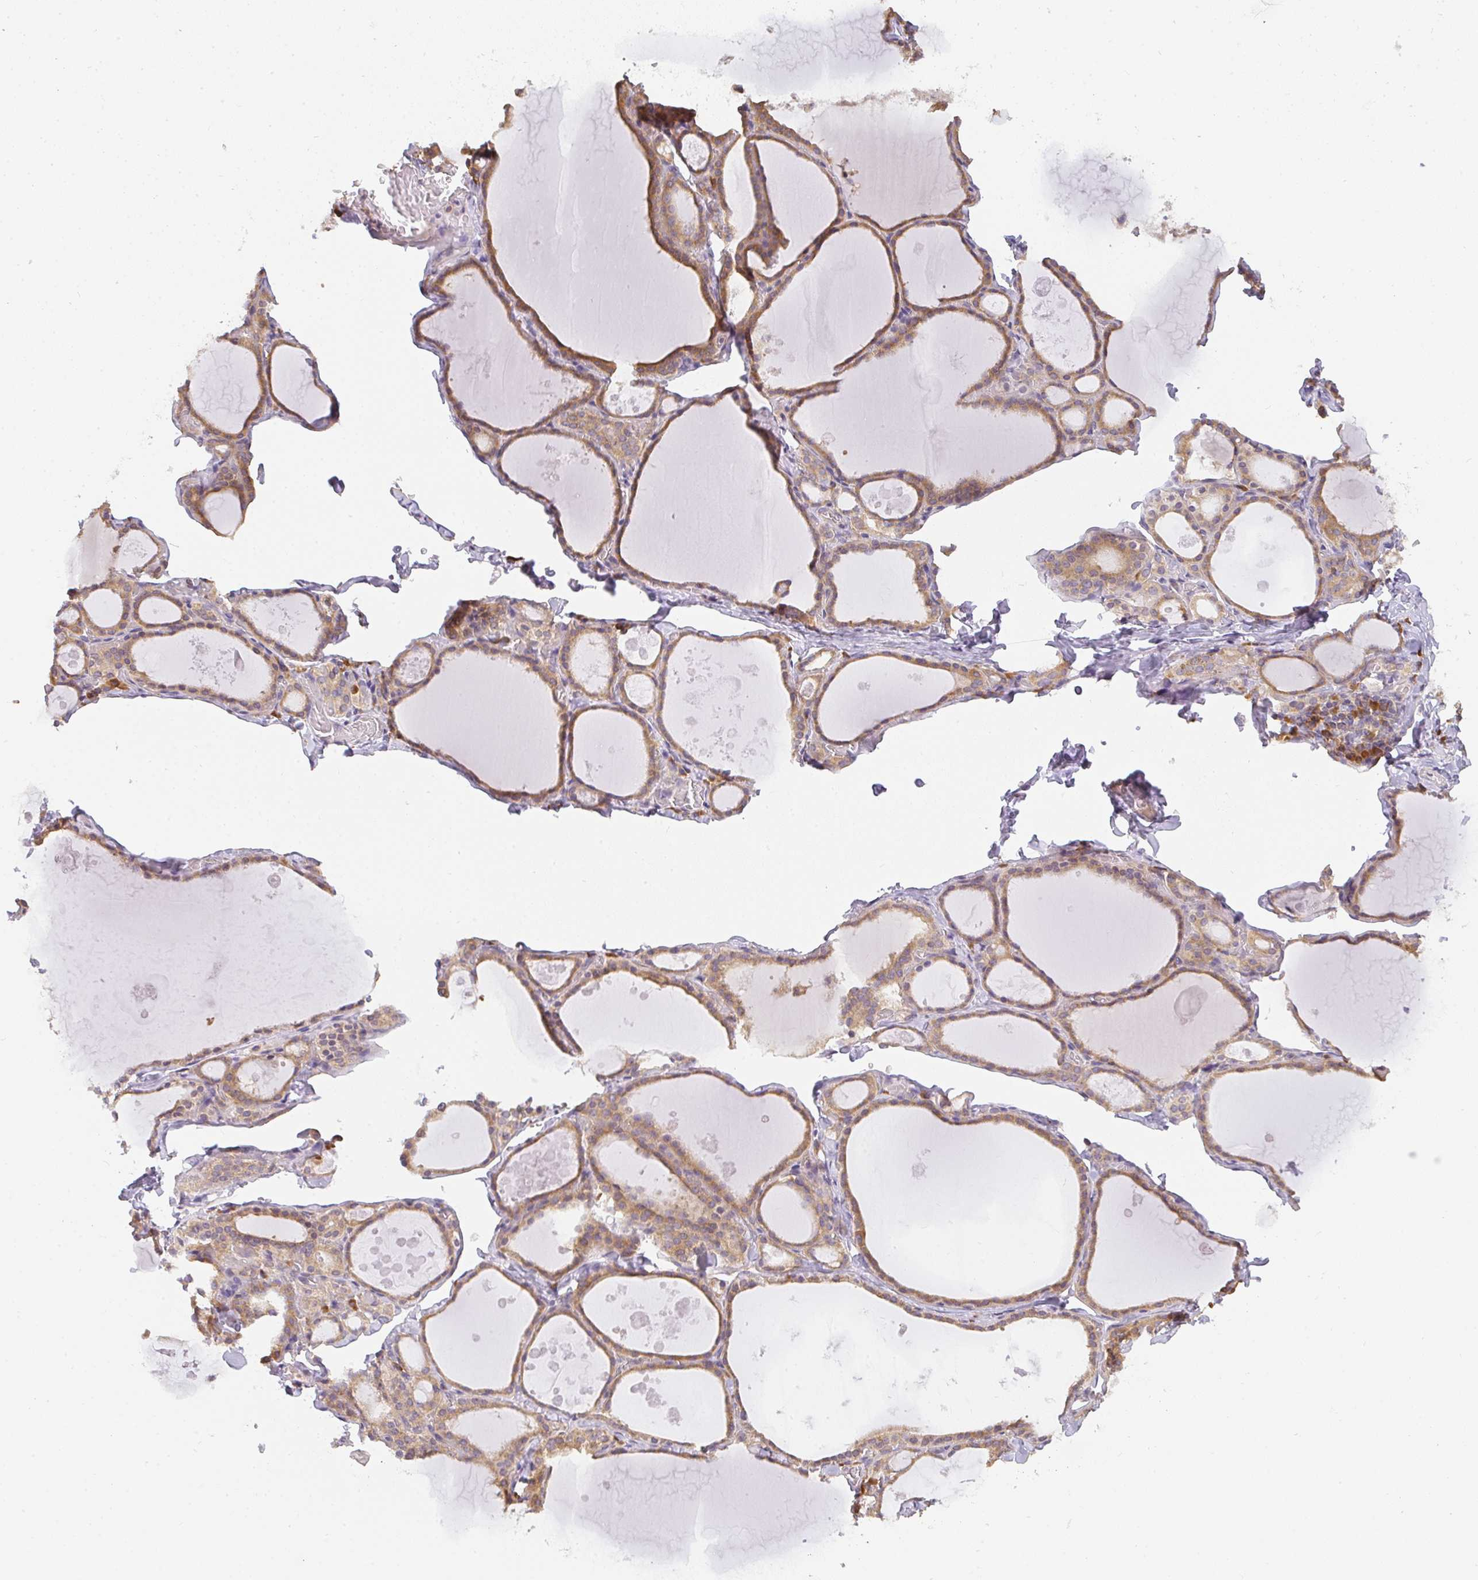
{"staining": {"intensity": "moderate", "quantity": ">75%", "location": "cytoplasmic/membranous"}, "tissue": "thyroid gland", "cell_type": "Glandular cells", "image_type": "normal", "snomed": [{"axis": "morphology", "description": "Normal tissue, NOS"}, {"axis": "topography", "description": "Thyroid gland"}], "caption": "This is a photomicrograph of immunohistochemistry (IHC) staining of benign thyroid gland, which shows moderate positivity in the cytoplasmic/membranous of glandular cells.", "gene": "SLC35B3", "patient": {"sex": "male", "age": 56}}